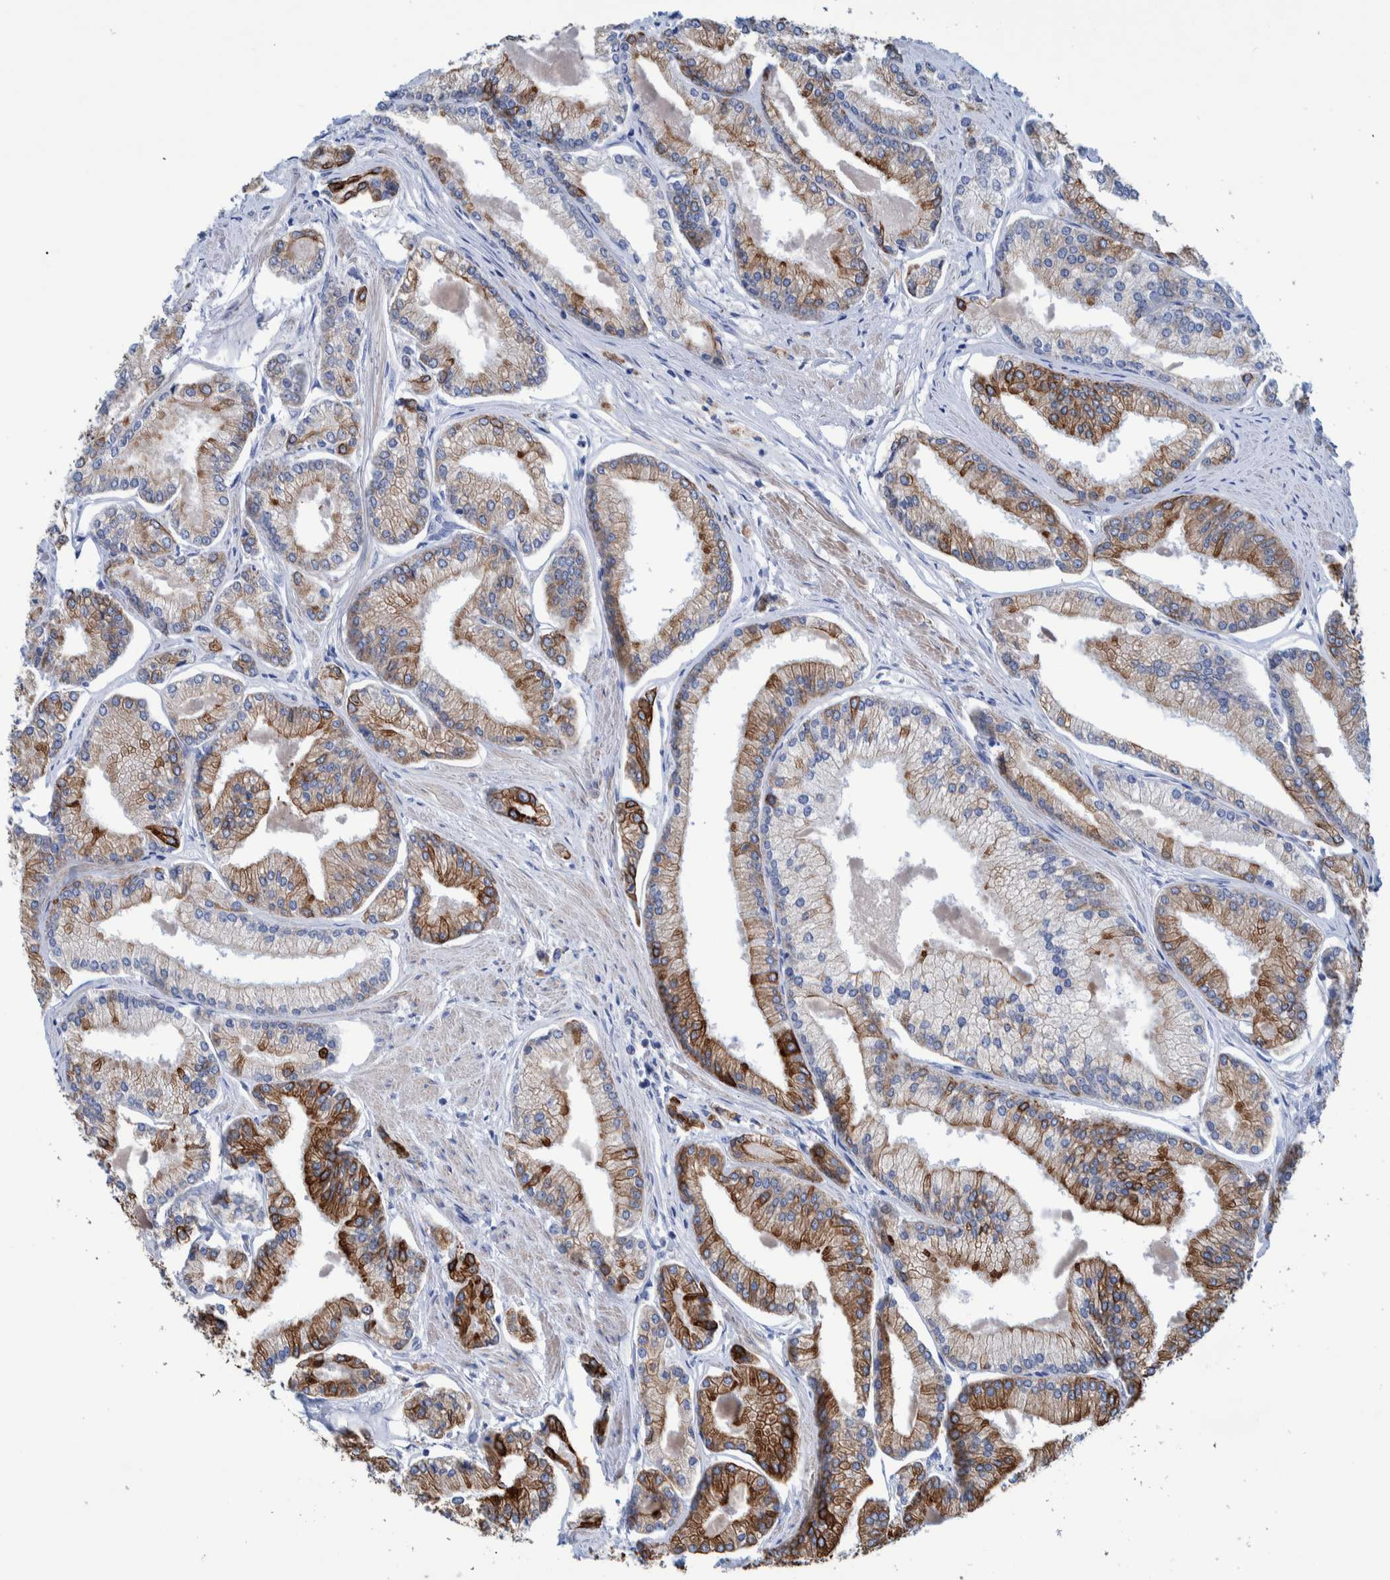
{"staining": {"intensity": "moderate", "quantity": ">75%", "location": "cytoplasmic/membranous"}, "tissue": "prostate cancer", "cell_type": "Tumor cells", "image_type": "cancer", "snomed": [{"axis": "morphology", "description": "Adenocarcinoma, Low grade"}, {"axis": "topography", "description": "Prostate"}], "caption": "A medium amount of moderate cytoplasmic/membranous staining is appreciated in approximately >75% of tumor cells in prostate cancer tissue.", "gene": "MKS1", "patient": {"sex": "male", "age": 52}}